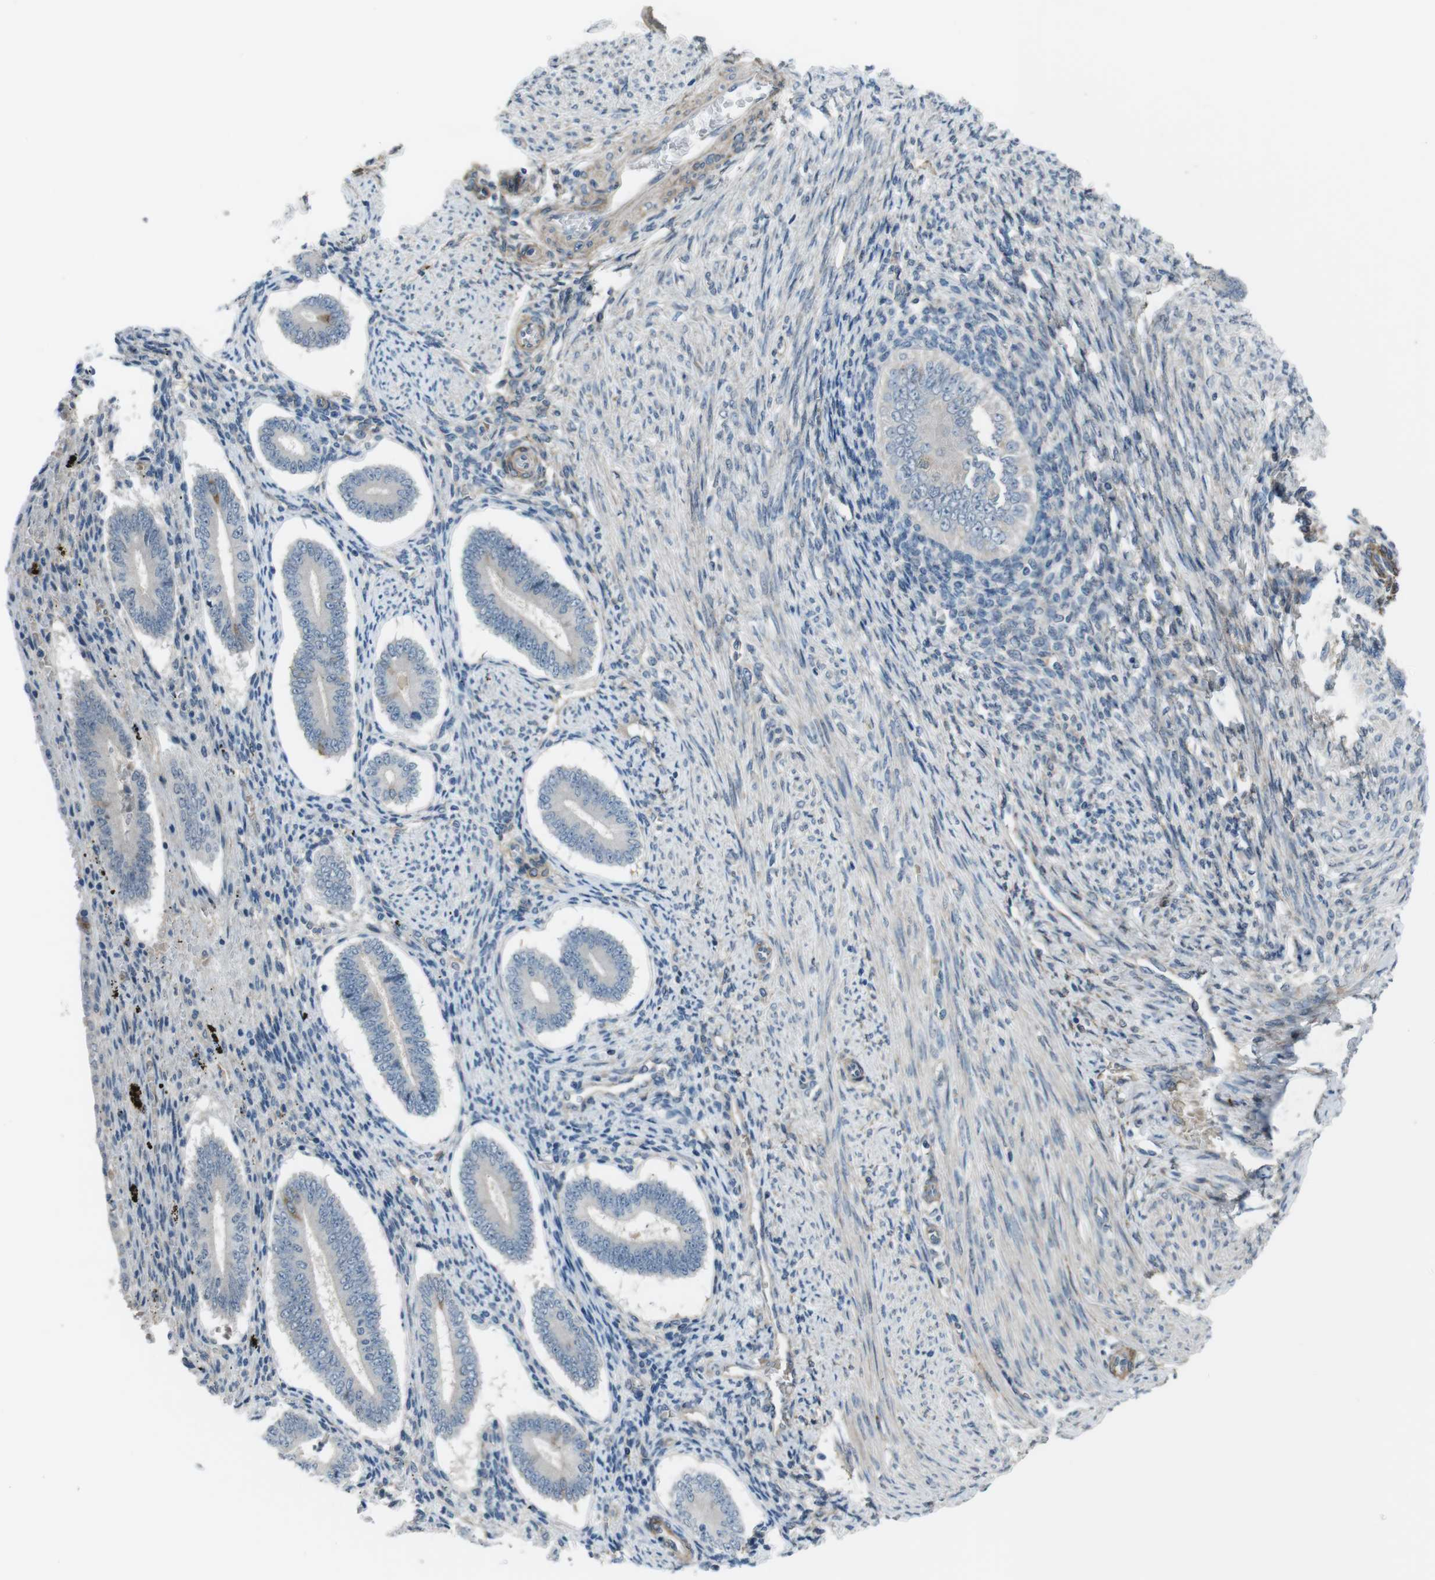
{"staining": {"intensity": "weak", "quantity": "<25%", "location": "cytoplasmic/membranous"}, "tissue": "endometrium", "cell_type": "Cells in endometrial stroma", "image_type": "normal", "snomed": [{"axis": "morphology", "description": "Normal tissue, NOS"}, {"axis": "topography", "description": "Endometrium"}], "caption": "Immunohistochemistry of unremarkable endometrium demonstrates no expression in cells in endometrial stroma. (Stains: DAB immunohistochemistry with hematoxylin counter stain, Microscopy: brightfield microscopy at high magnification).", "gene": "ANK2", "patient": {"sex": "female", "age": 42}}